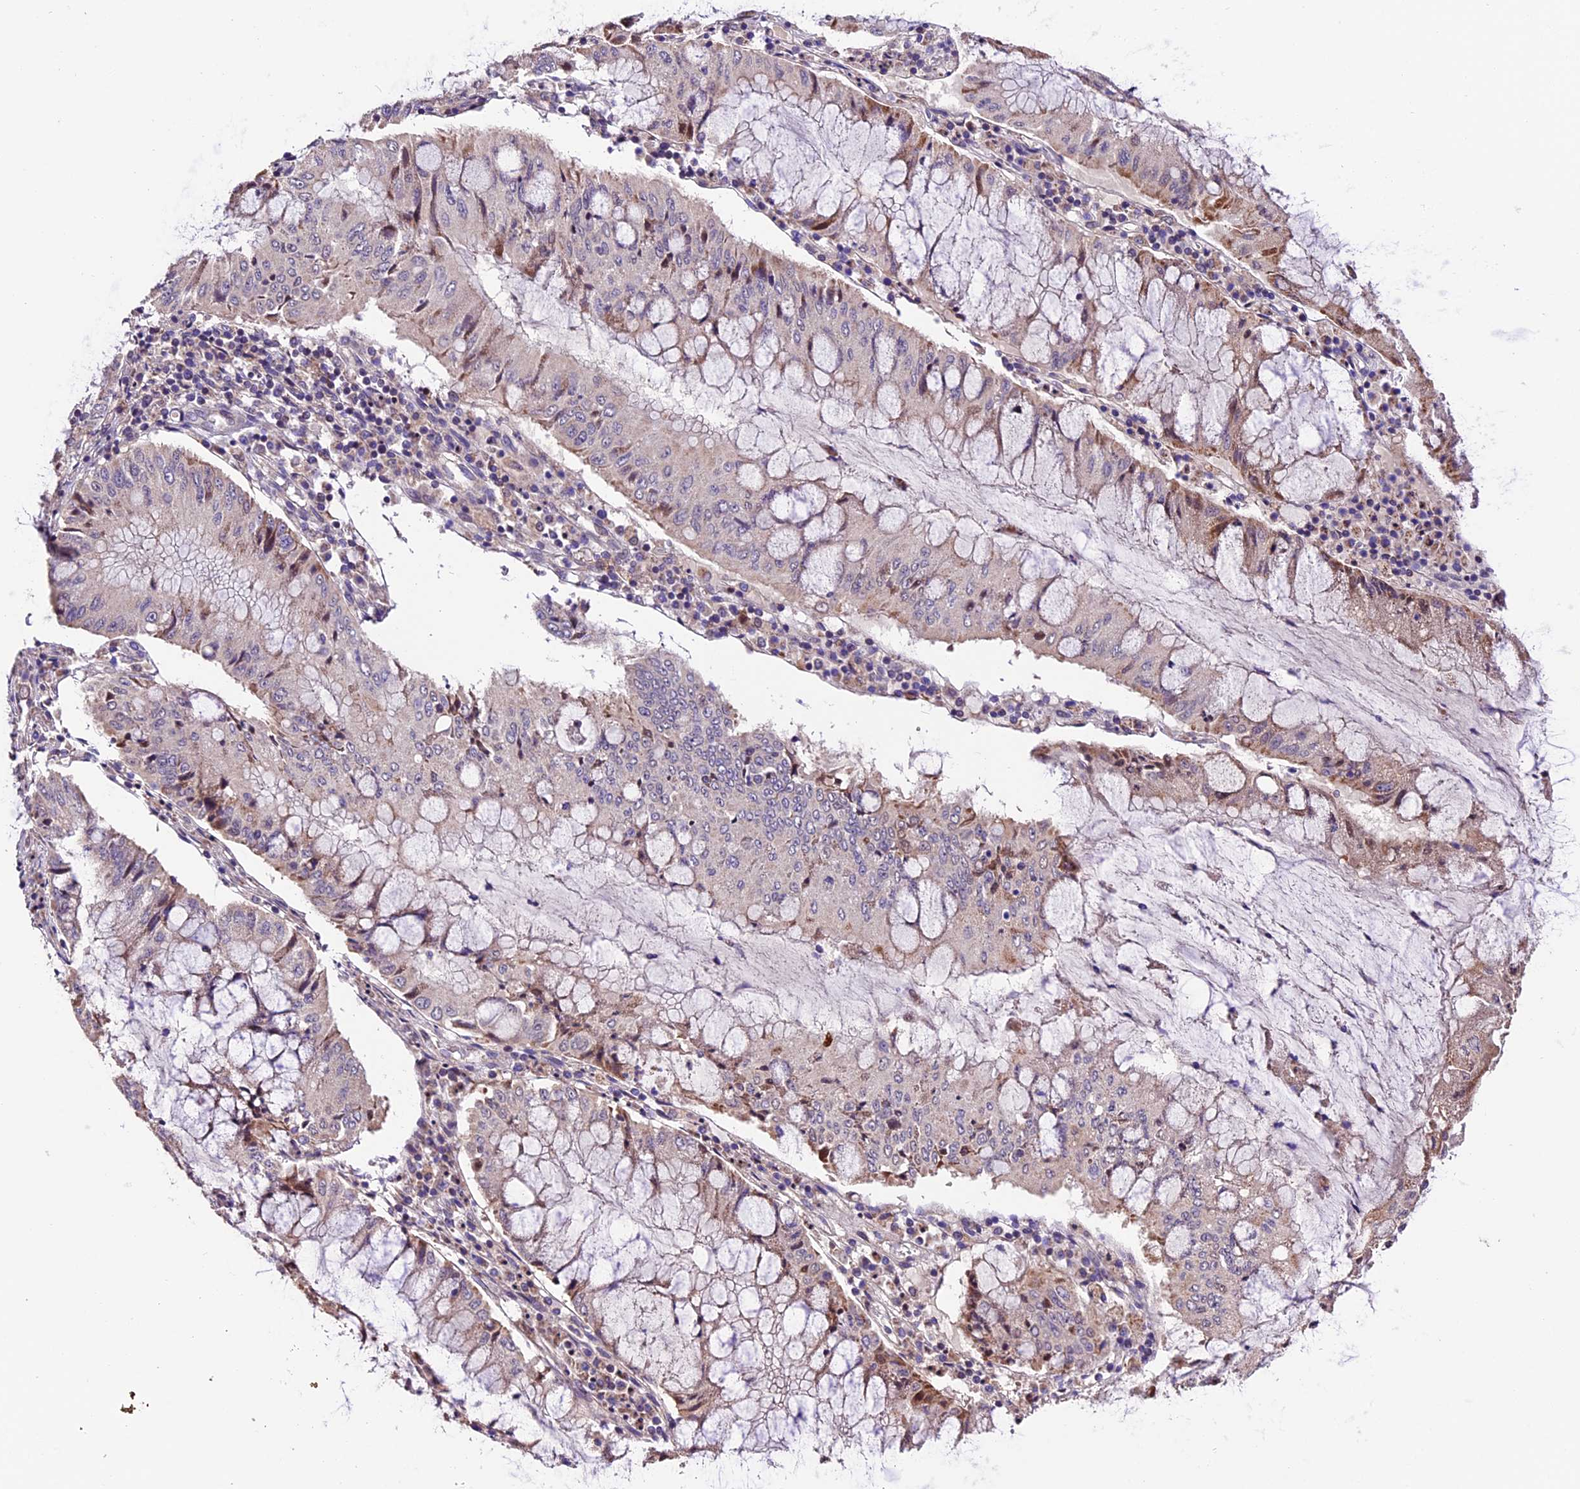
{"staining": {"intensity": "moderate", "quantity": "25%-75%", "location": "cytoplasmic/membranous"}, "tissue": "pancreatic cancer", "cell_type": "Tumor cells", "image_type": "cancer", "snomed": [{"axis": "morphology", "description": "Adenocarcinoma, NOS"}, {"axis": "topography", "description": "Pancreas"}], "caption": "The micrograph shows immunohistochemical staining of pancreatic adenocarcinoma. There is moderate cytoplasmic/membranous positivity is seen in approximately 25%-75% of tumor cells.", "gene": "DDX28", "patient": {"sex": "female", "age": 50}}